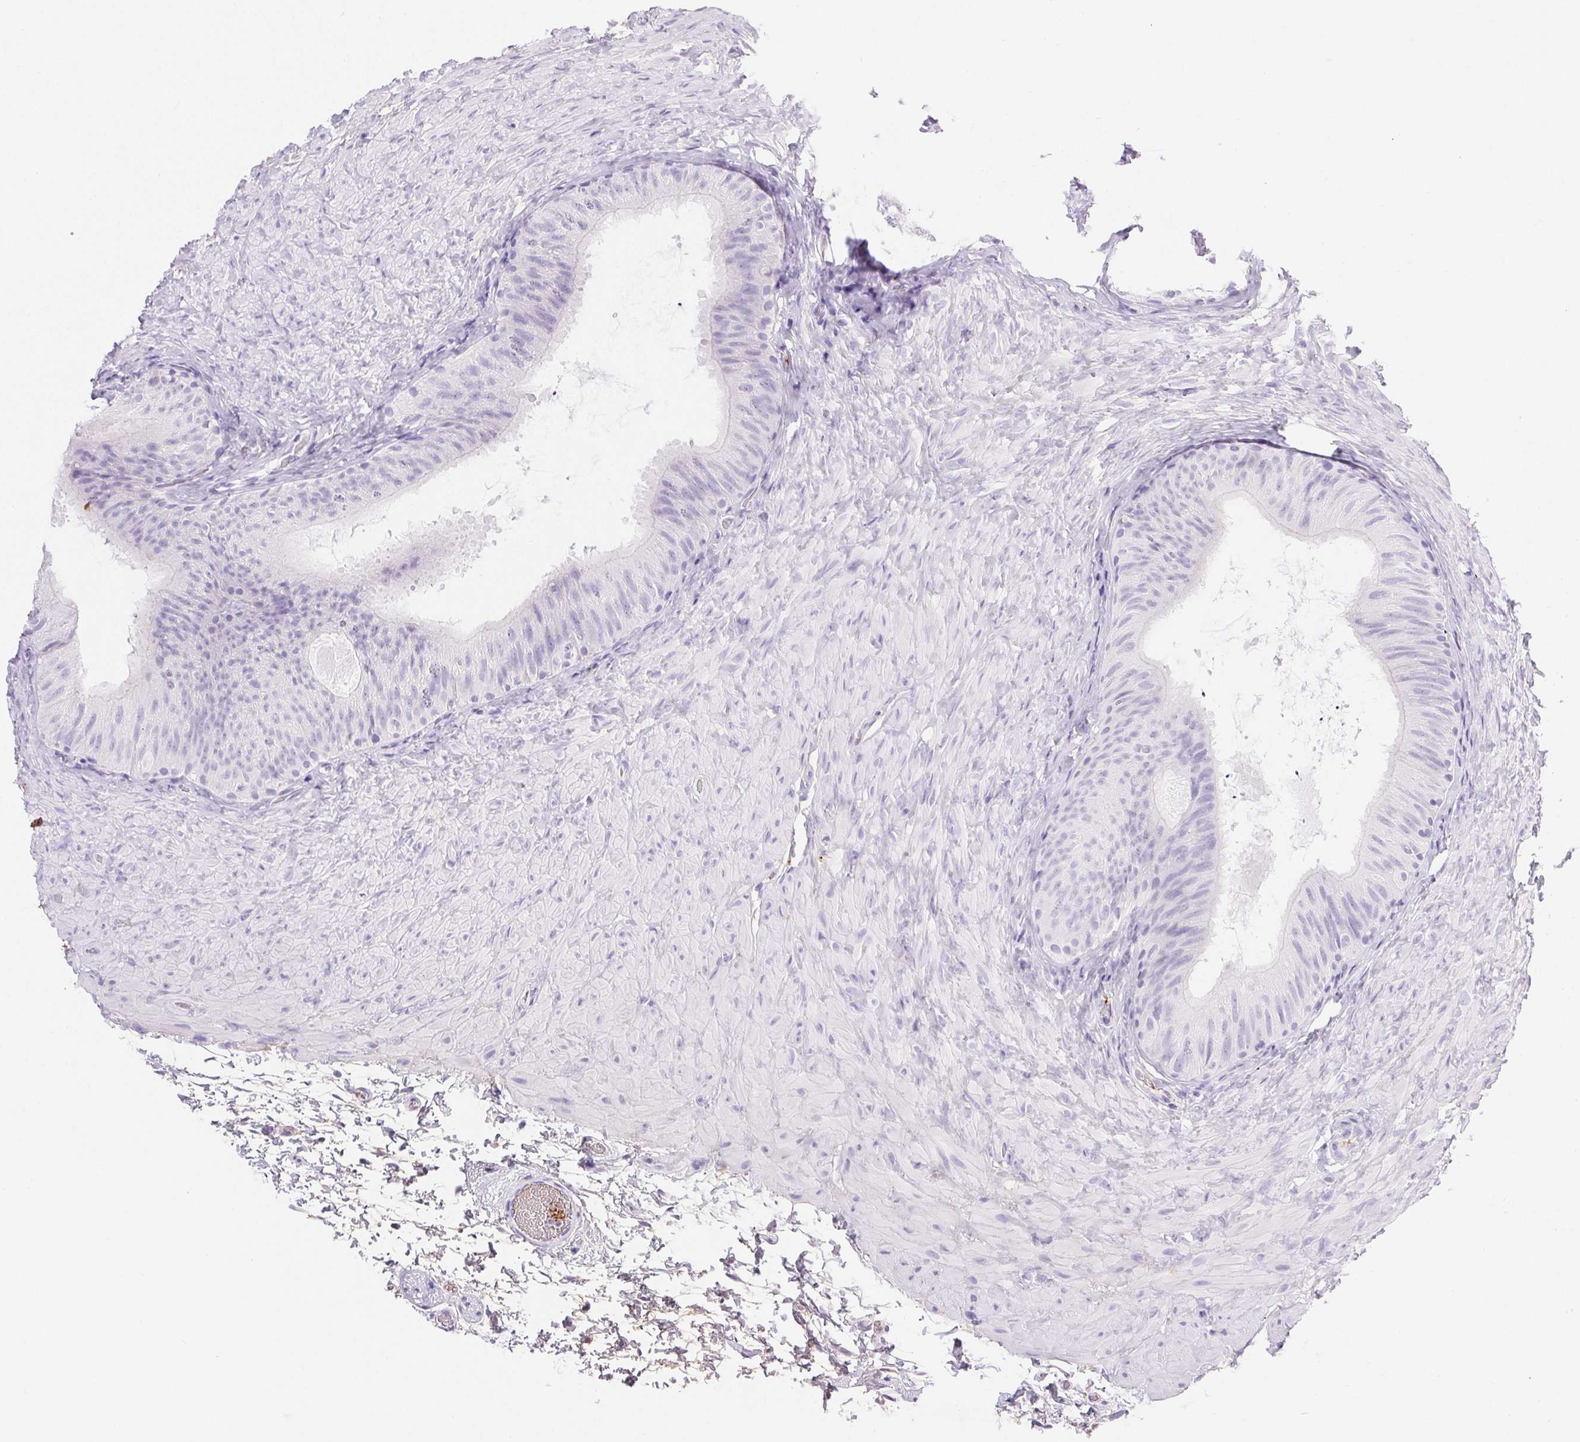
{"staining": {"intensity": "negative", "quantity": "none", "location": "none"}, "tissue": "epididymis", "cell_type": "Glandular cells", "image_type": "normal", "snomed": [{"axis": "morphology", "description": "Normal tissue, NOS"}, {"axis": "topography", "description": "Epididymis, spermatic cord, NOS"}, {"axis": "topography", "description": "Epididymis"}], "caption": "A histopathology image of human epididymis is negative for staining in glandular cells.", "gene": "FGA", "patient": {"sex": "male", "age": 31}}